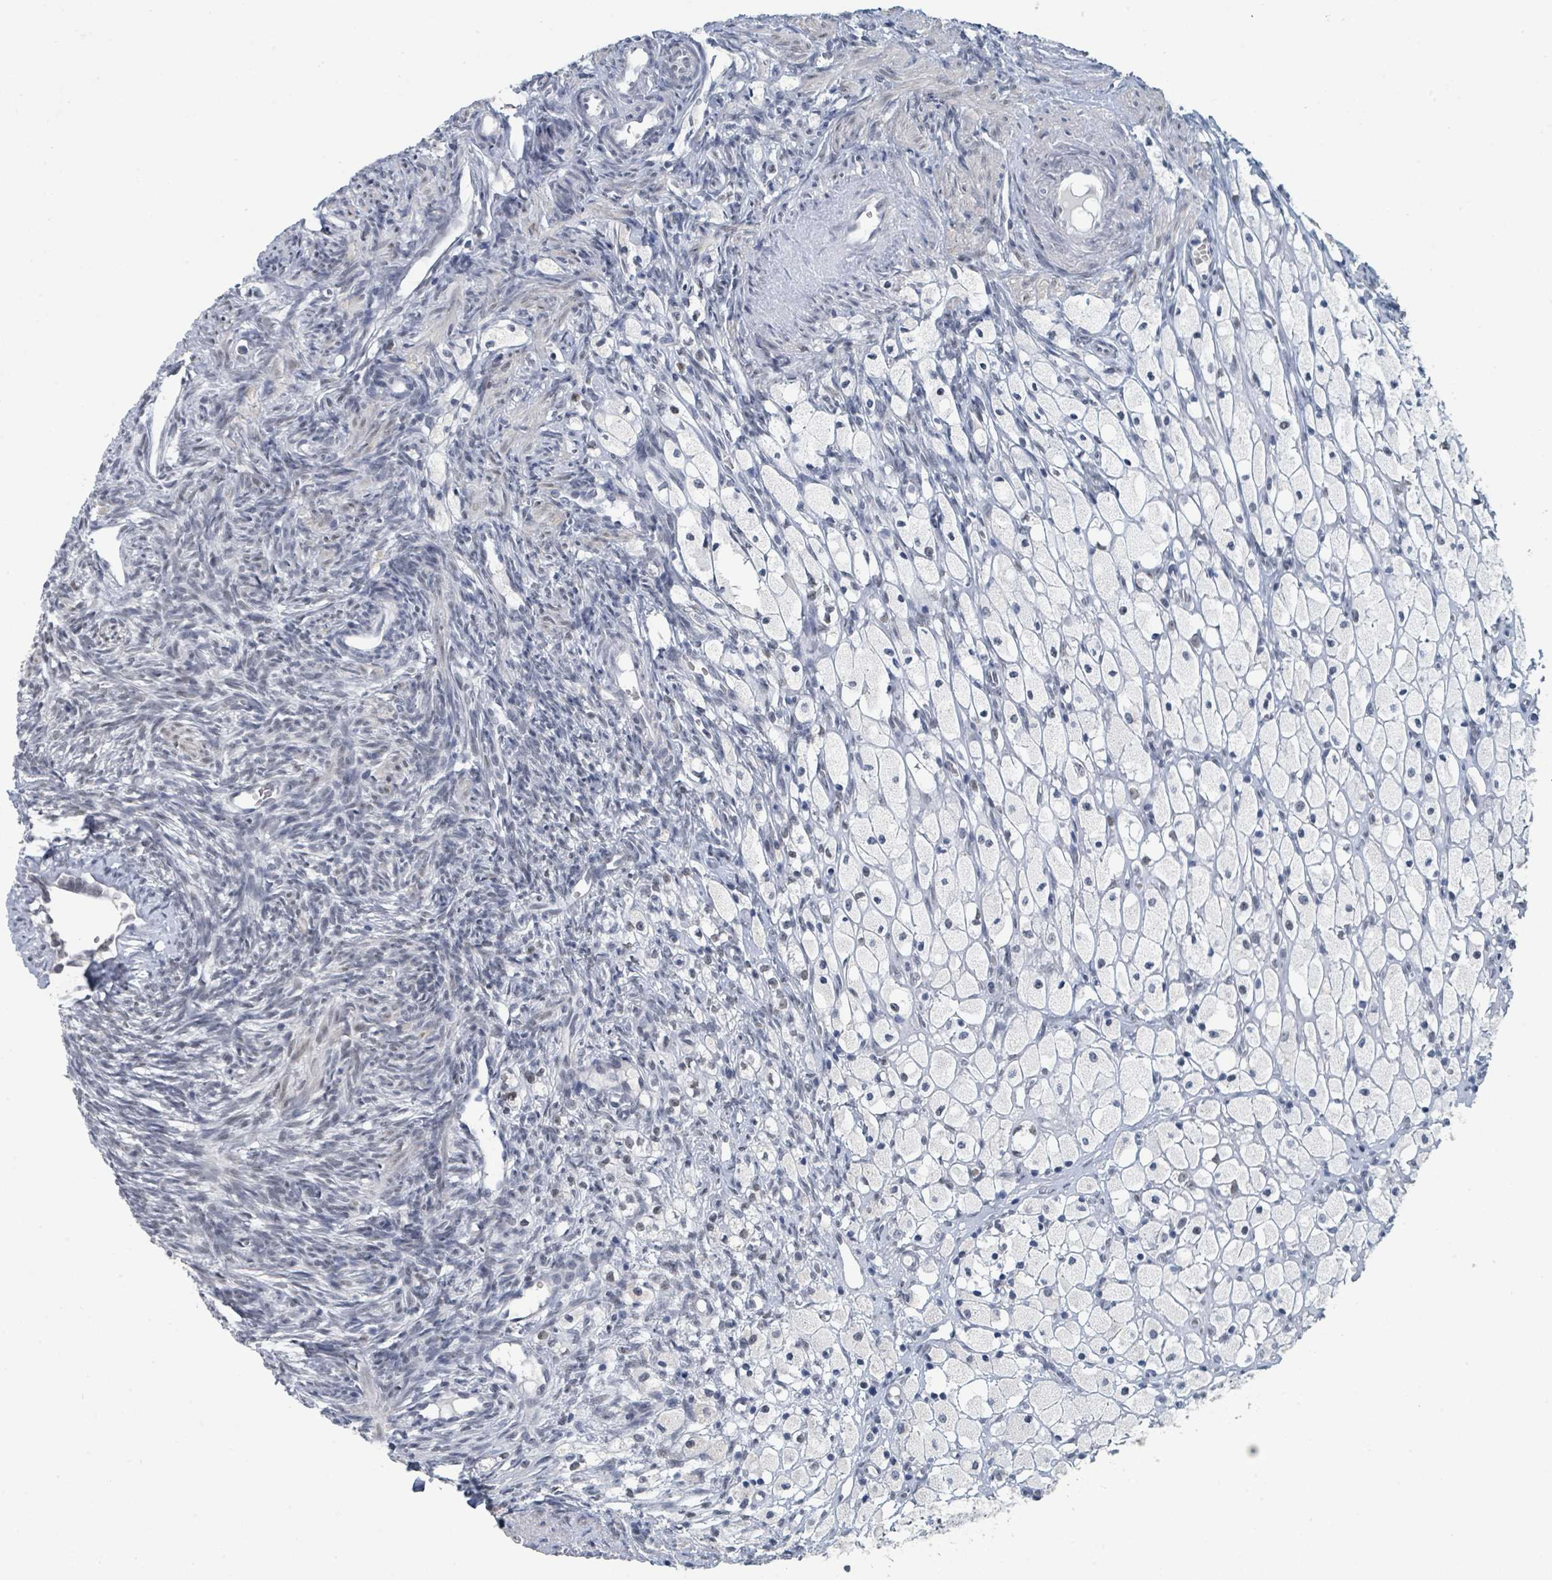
{"staining": {"intensity": "negative", "quantity": "none", "location": "none"}, "tissue": "ovary", "cell_type": "Follicle cells", "image_type": "normal", "snomed": [{"axis": "morphology", "description": "Normal tissue, NOS"}, {"axis": "topography", "description": "Ovary"}], "caption": "Immunohistochemical staining of unremarkable human ovary reveals no significant expression in follicle cells.", "gene": "EHMT2", "patient": {"sex": "female", "age": 51}}